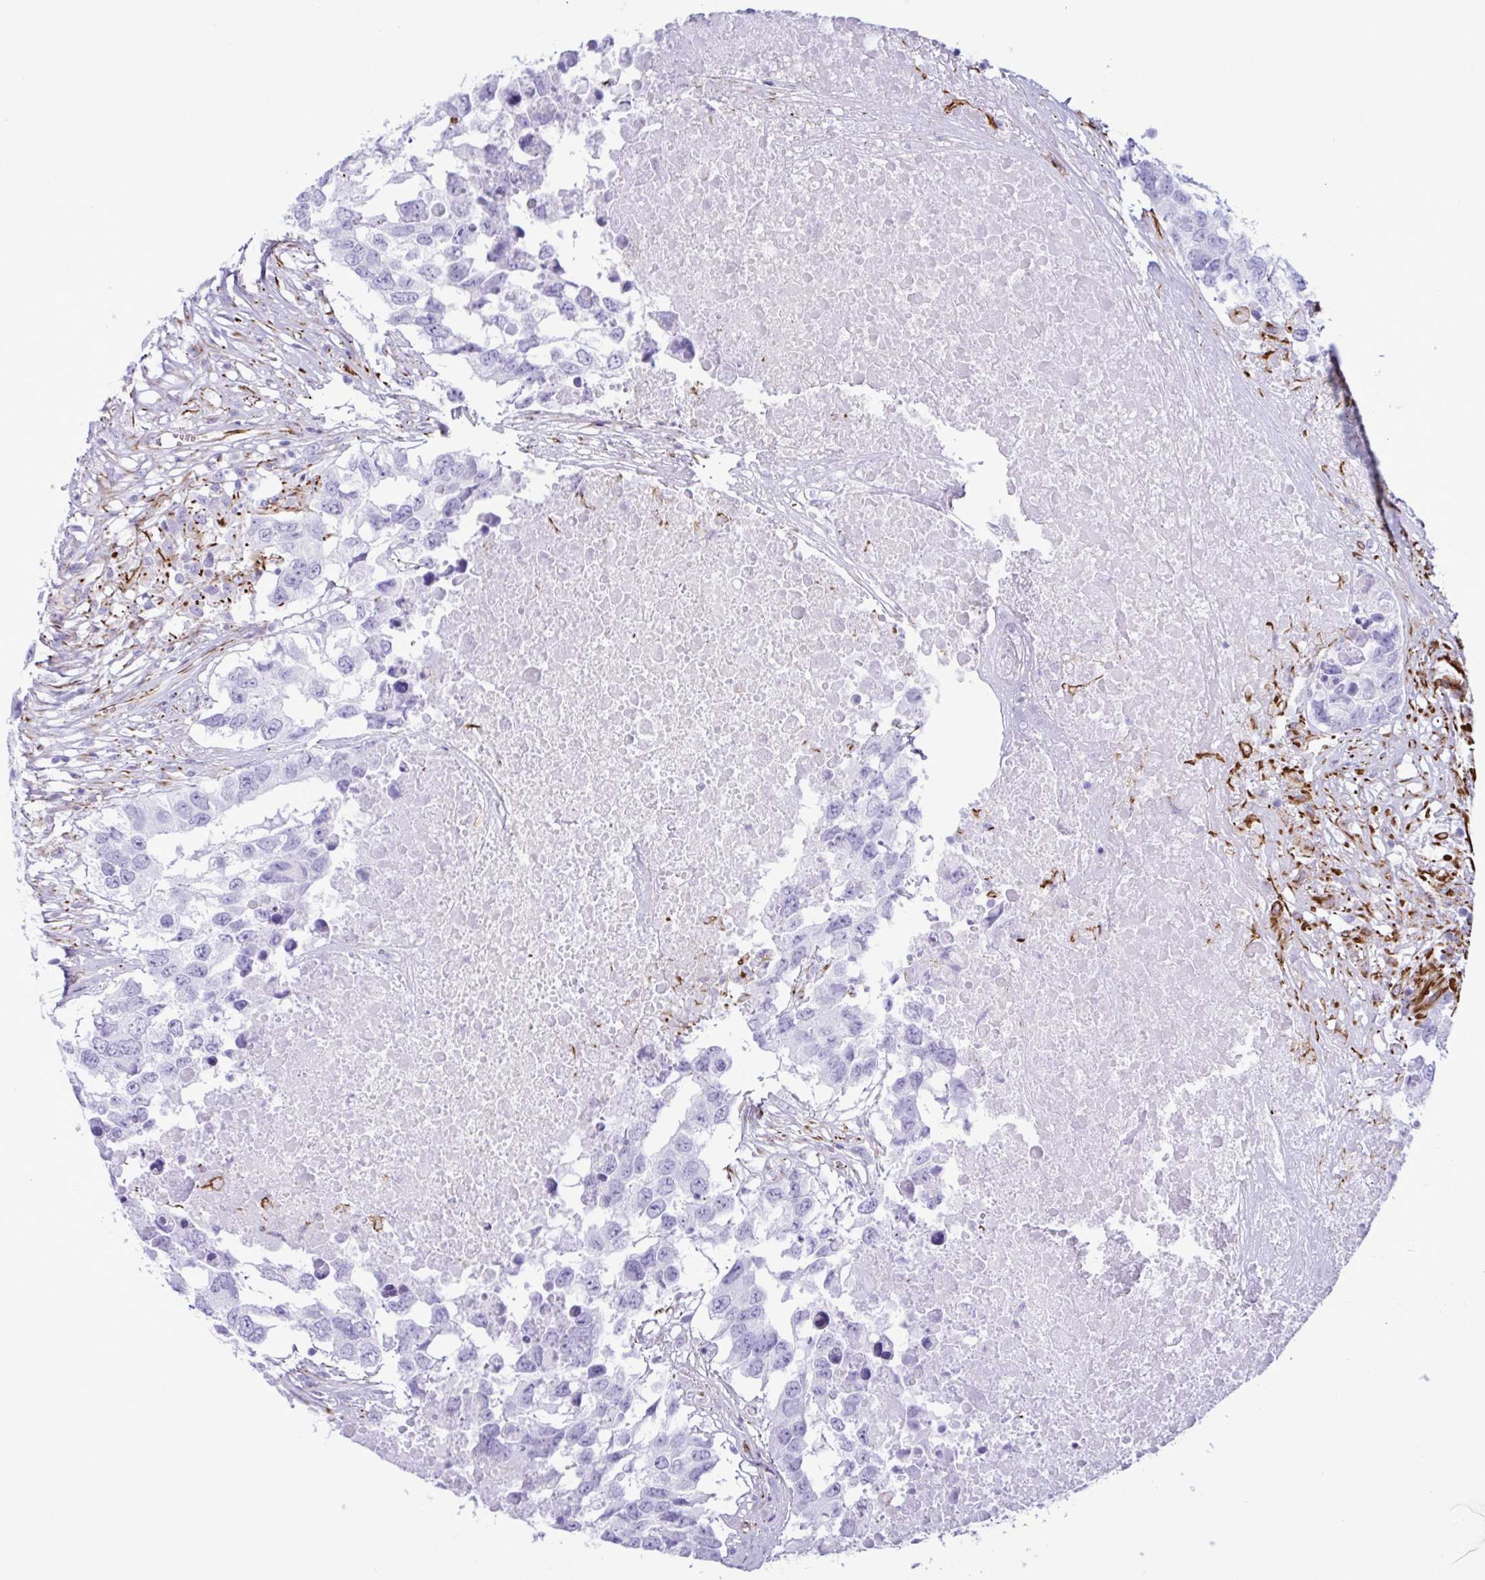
{"staining": {"intensity": "negative", "quantity": "none", "location": "none"}, "tissue": "testis cancer", "cell_type": "Tumor cells", "image_type": "cancer", "snomed": [{"axis": "morphology", "description": "Carcinoma, Embryonal, NOS"}, {"axis": "topography", "description": "Testis"}], "caption": "There is no significant expression in tumor cells of testis embryonal carcinoma.", "gene": "SMAD5", "patient": {"sex": "male", "age": 83}}